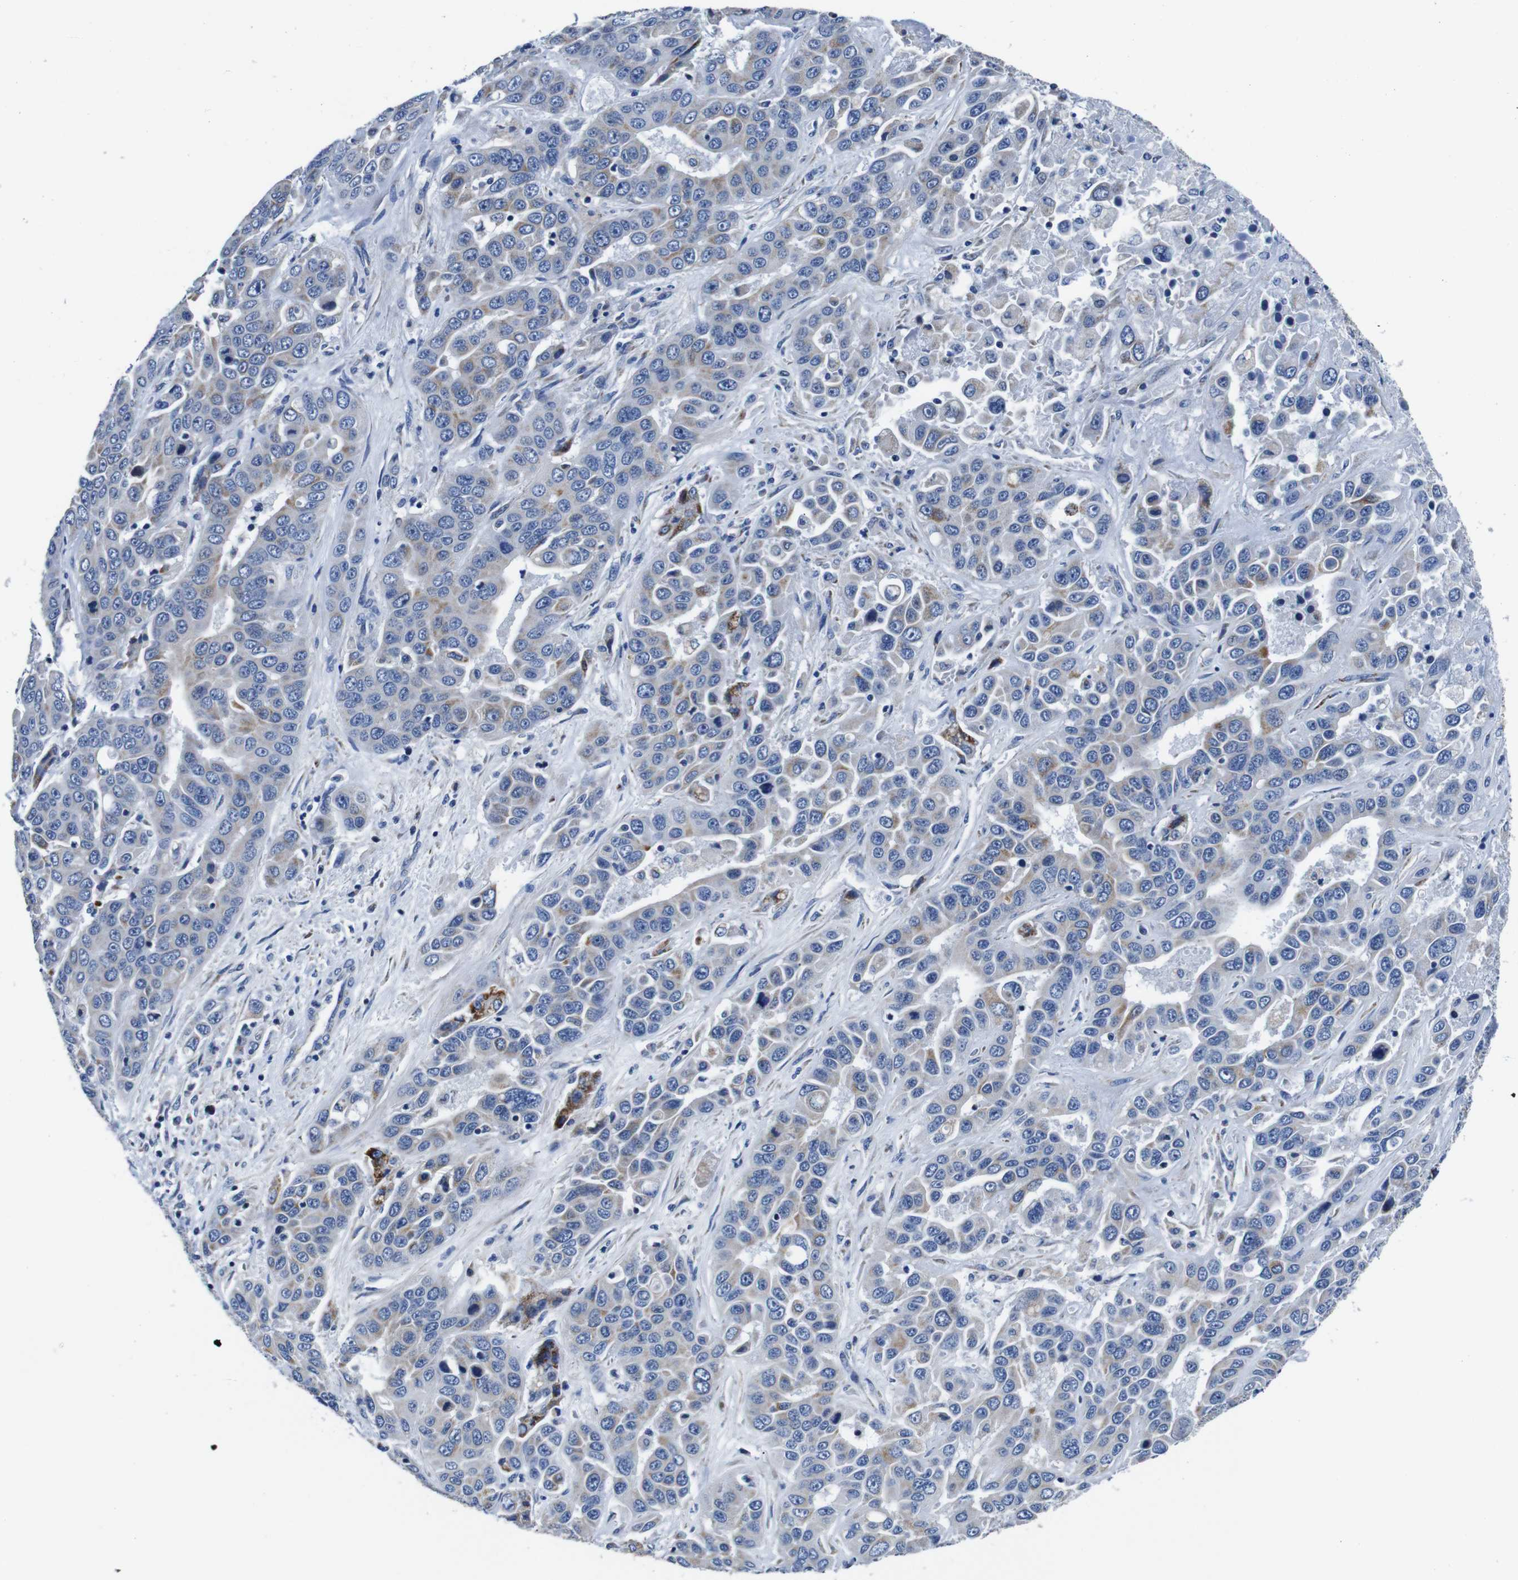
{"staining": {"intensity": "weak", "quantity": "25%-75%", "location": "cytoplasmic/membranous"}, "tissue": "liver cancer", "cell_type": "Tumor cells", "image_type": "cancer", "snomed": [{"axis": "morphology", "description": "Cholangiocarcinoma"}, {"axis": "topography", "description": "Liver"}], "caption": "IHC staining of cholangiocarcinoma (liver), which displays low levels of weak cytoplasmic/membranous staining in approximately 25%-75% of tumor cells indicating weak cytoplasmic/membranous protein positivity. The staining was performed using DAB (brown) for protein detection and nuclei were counterstained in hematoxylin (blue).", "gene": "SNX19", "patient": {"sex": "female", "age": 52}}